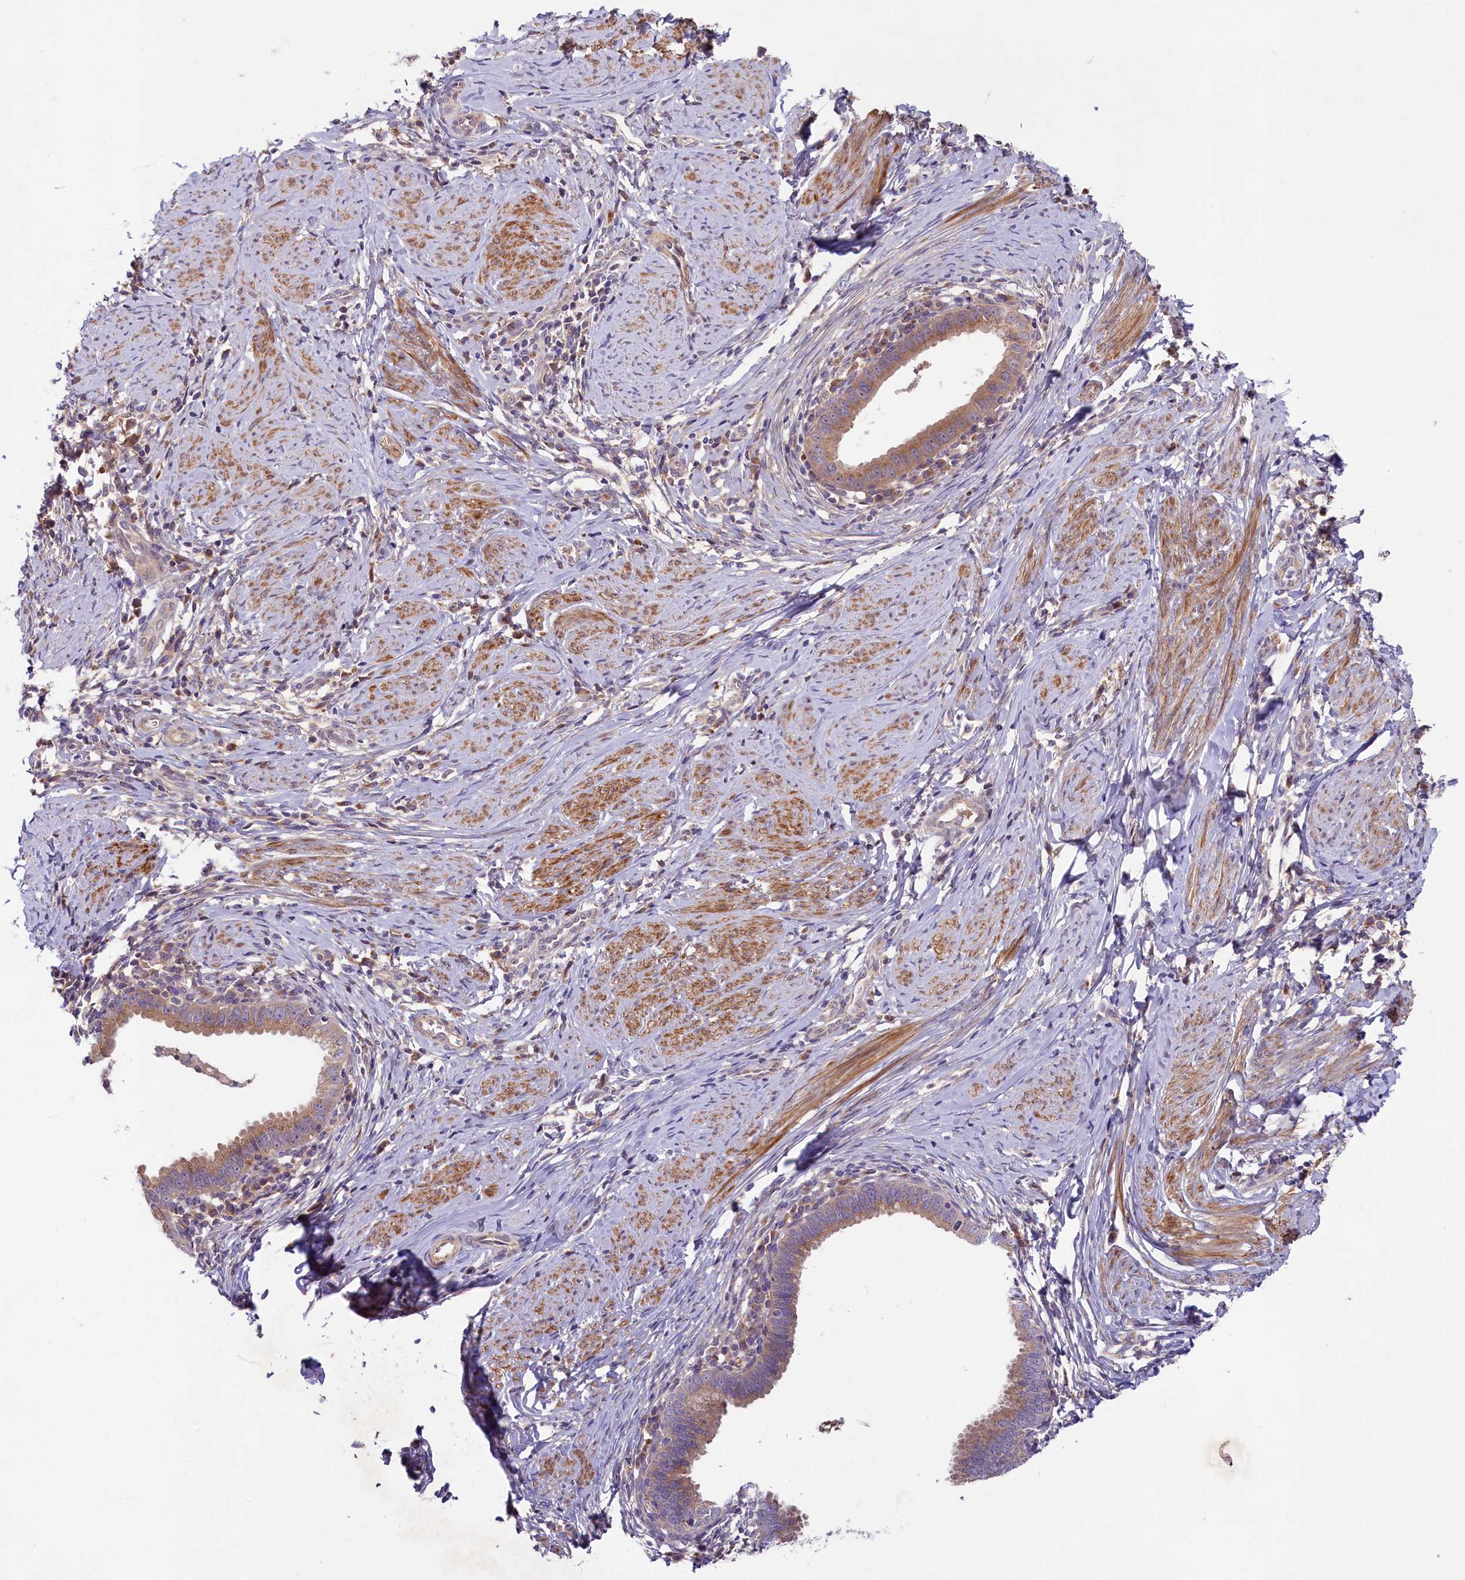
{"staining": {"intensity": "moderate", "quantity": ">75%", "location": "cytoplasmic/membranous"}, "tissue": "cervical cancer", "cell_type": "Tumor cells", "image_type": "cancer", "snomed": [{"axis": "morphology", "description": "Adenocarcinoma, NOS"}, {"axis": "topography", "description": "Cervix"}], "caption": "Adenocarcinoma (cervical) stained with immunohistochemistry (IHC) exhibits moderate cytoplasmic/membranous staining in about >75% of tumor cells.", "gene": "COG8", "patient": {"sex": "female", "age": 36}}